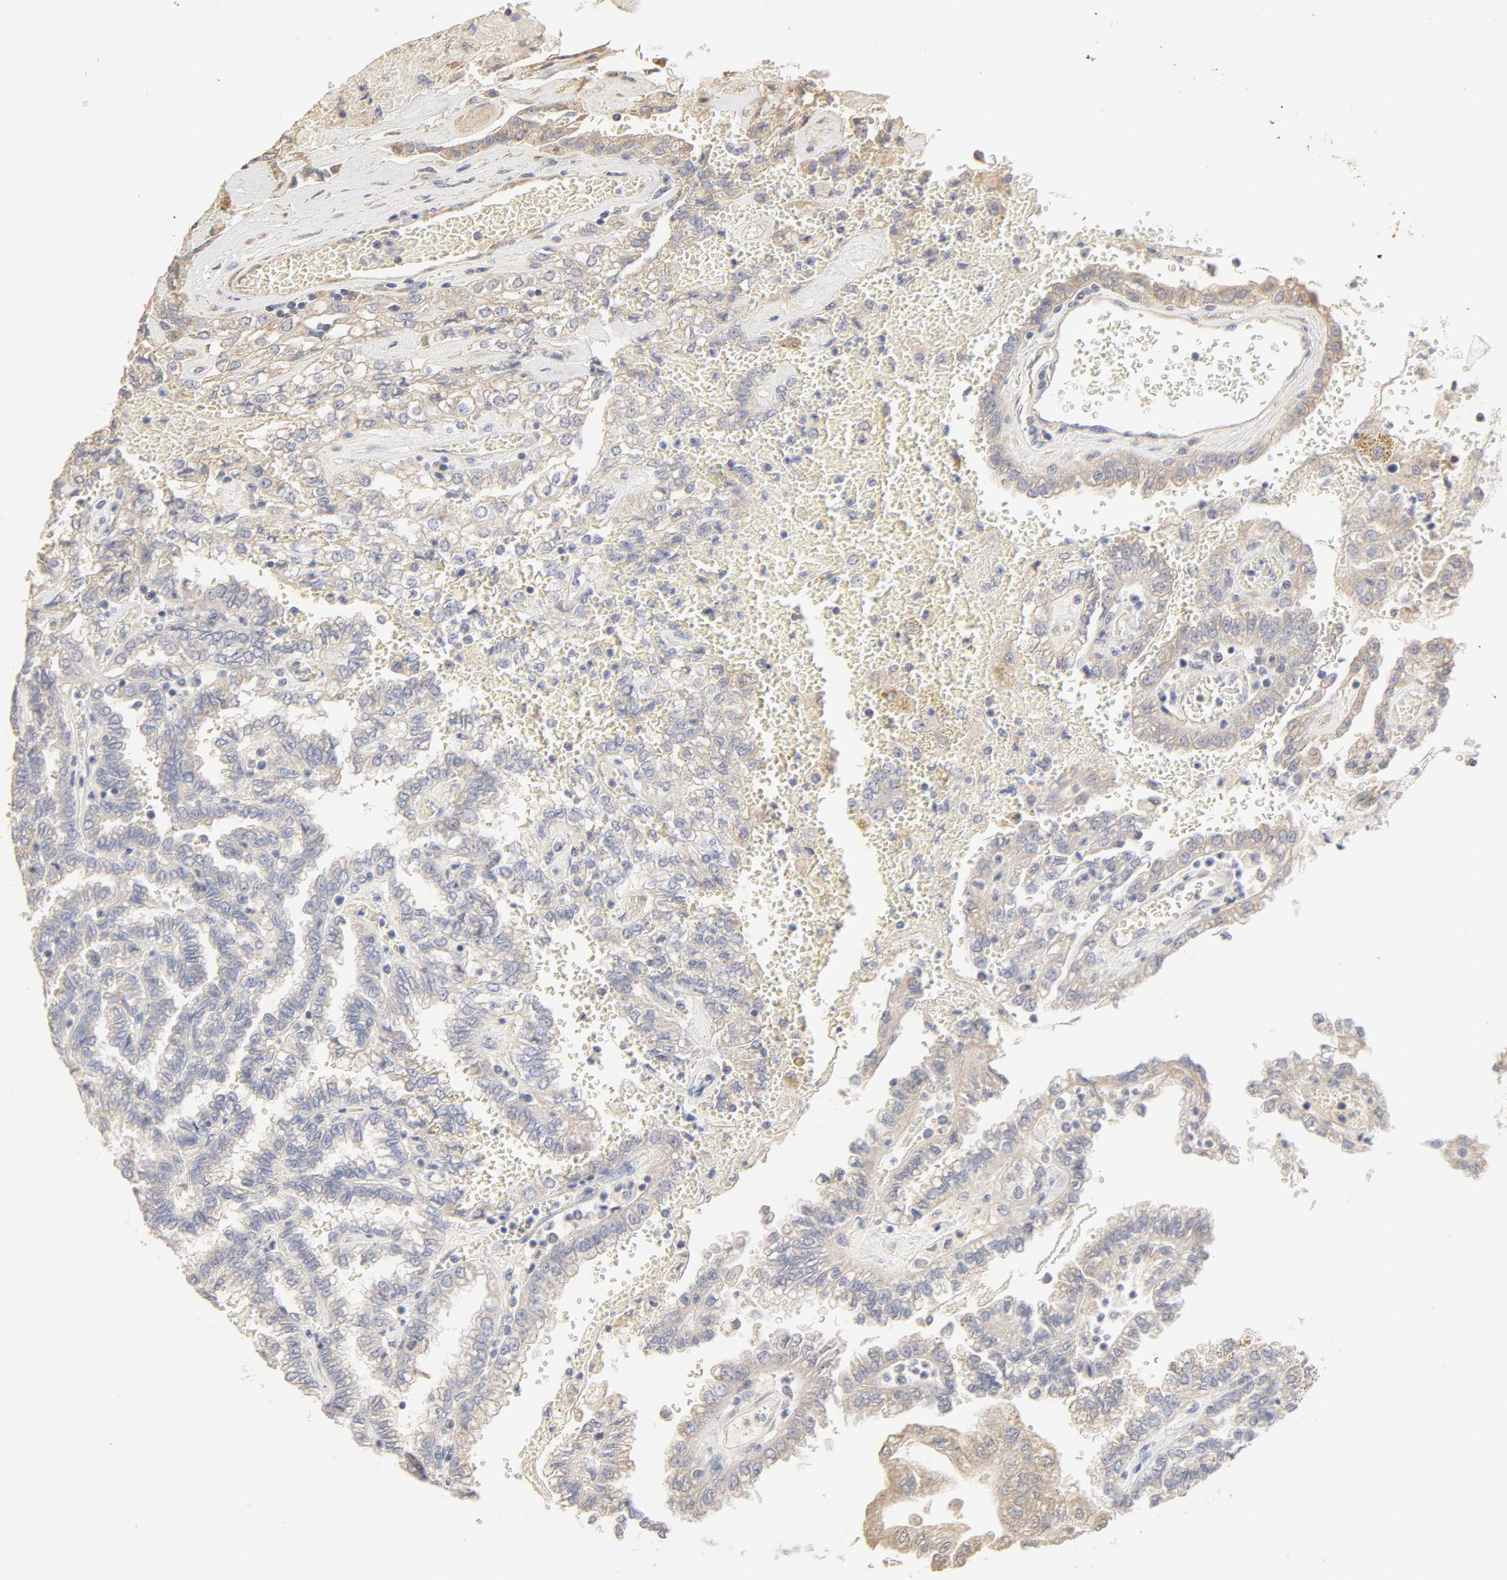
{"staining": {"intensity": "negative", "quantity": "none", "location": "none"}, "tissue": "renal cancer", "cell_type": "Tumor cells", "image_type": "cancer", "snomed": [{"axis": "morphology", "description": "Inflammation, NOS"}, {"axis": "morphology", "description": "Adenocarcinoma, NOS"}, {"axis": "topography", "description": "Kidney"}], "caption": "DAB immunohistochemical staining of human adenocarcinoma (renal) demonstrates no significant staining in tumor cells. (Stains: DAB (3,3'-diaminobenzidine) immunohistochemistry (IHC) with hematoxylin counter stain, Microscopy: brightfield microscopy at high magnification).", "gene": "FCGBP", "patient": {"sex": "male", "age": 68}}